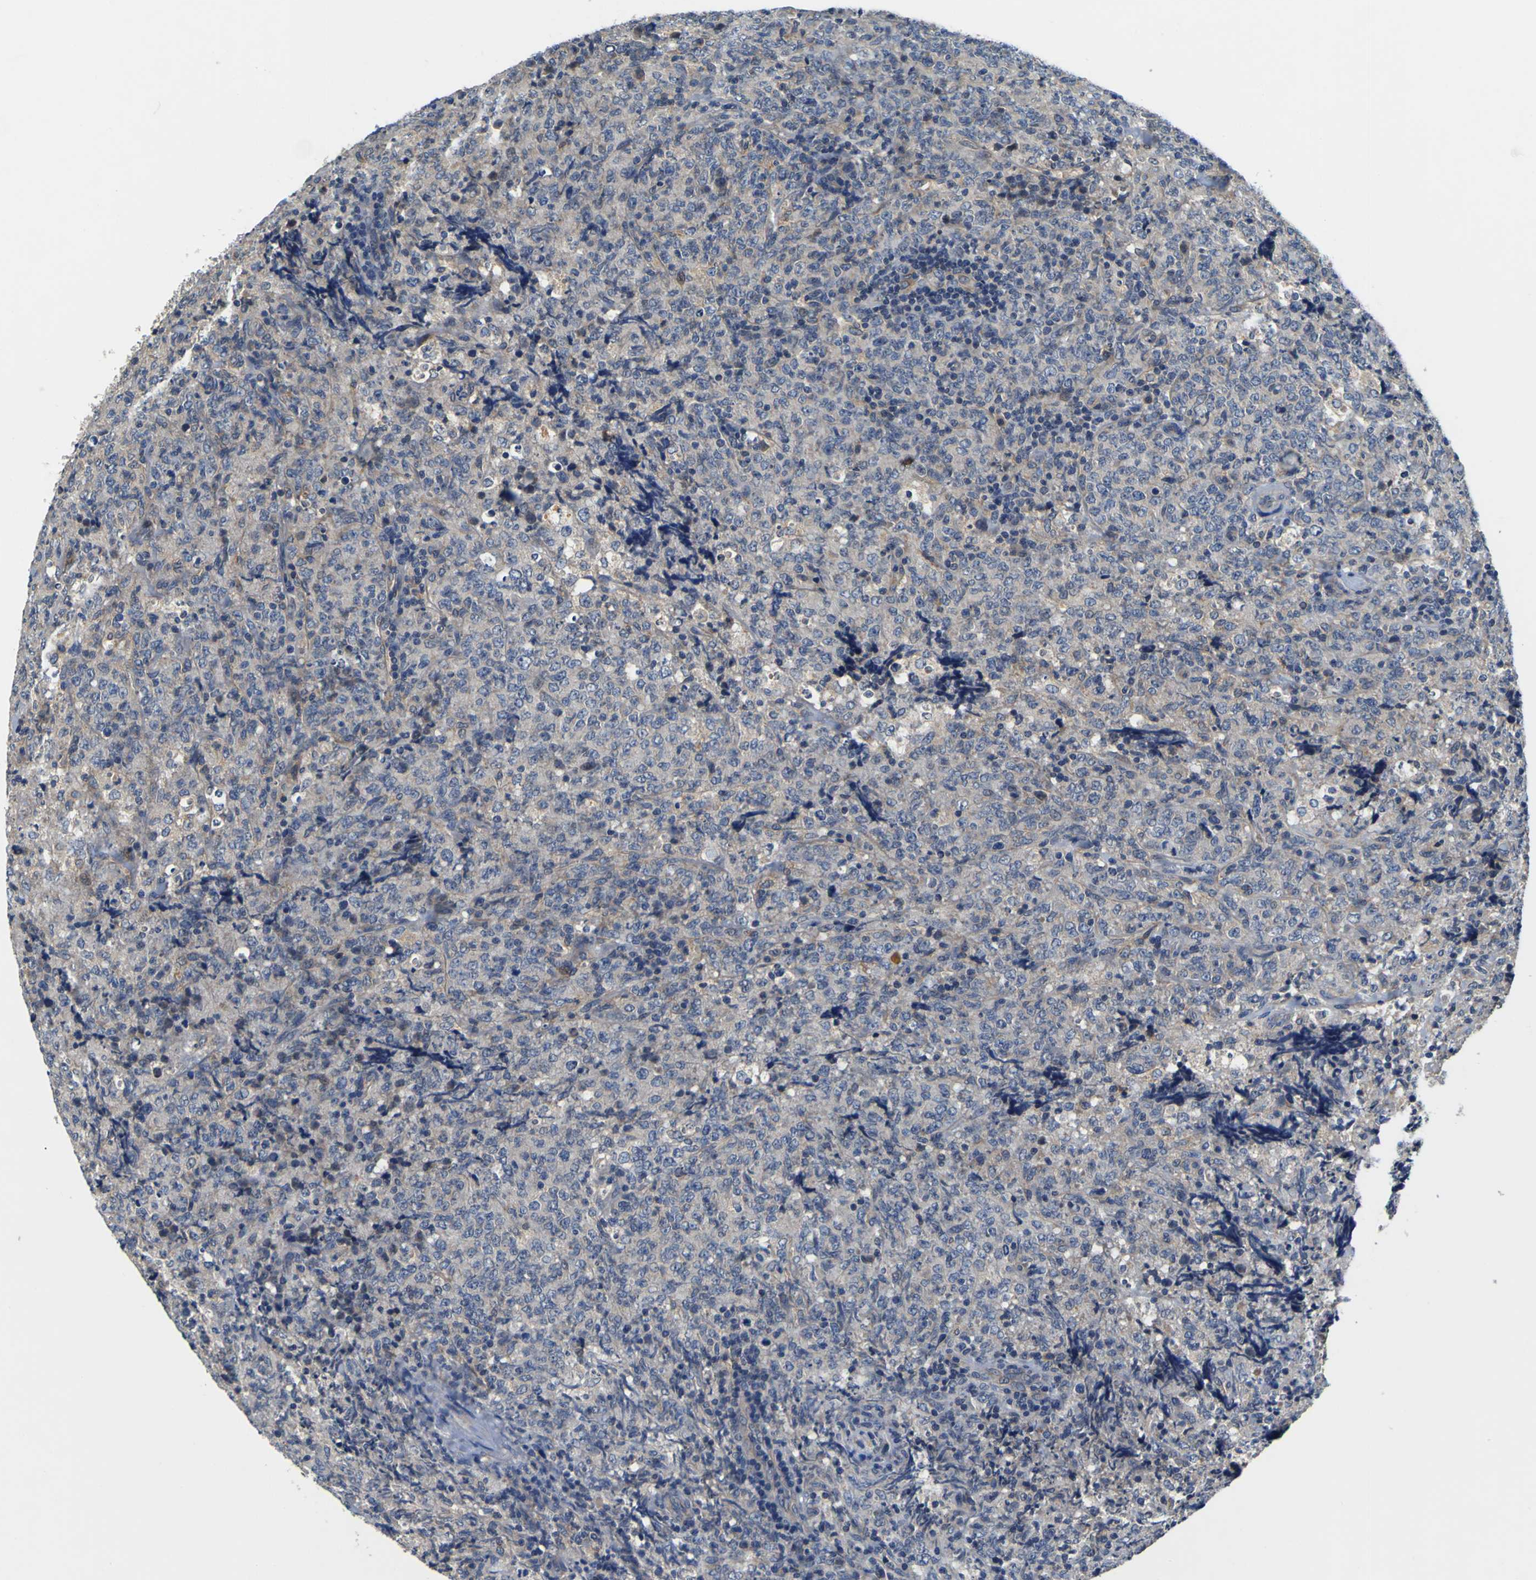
{"staining": {"intensity": "negative", "quantity": "none", "location": "none"}, "tissue": "lymphoma", "cell_type": "Tumor cells", "image_type": "cancer", "snomed": [{"axis": "morphology", "description": "Malignant lymphoma, non-Hodgkin's type, High grade"}, {"axis": "topography", "description": "Tonsil"}], "caption": "Tumor cells show no significant expression in lymphoma.", "gene": "EPHB4", "patient": {"sex": "female", "age": 36}}